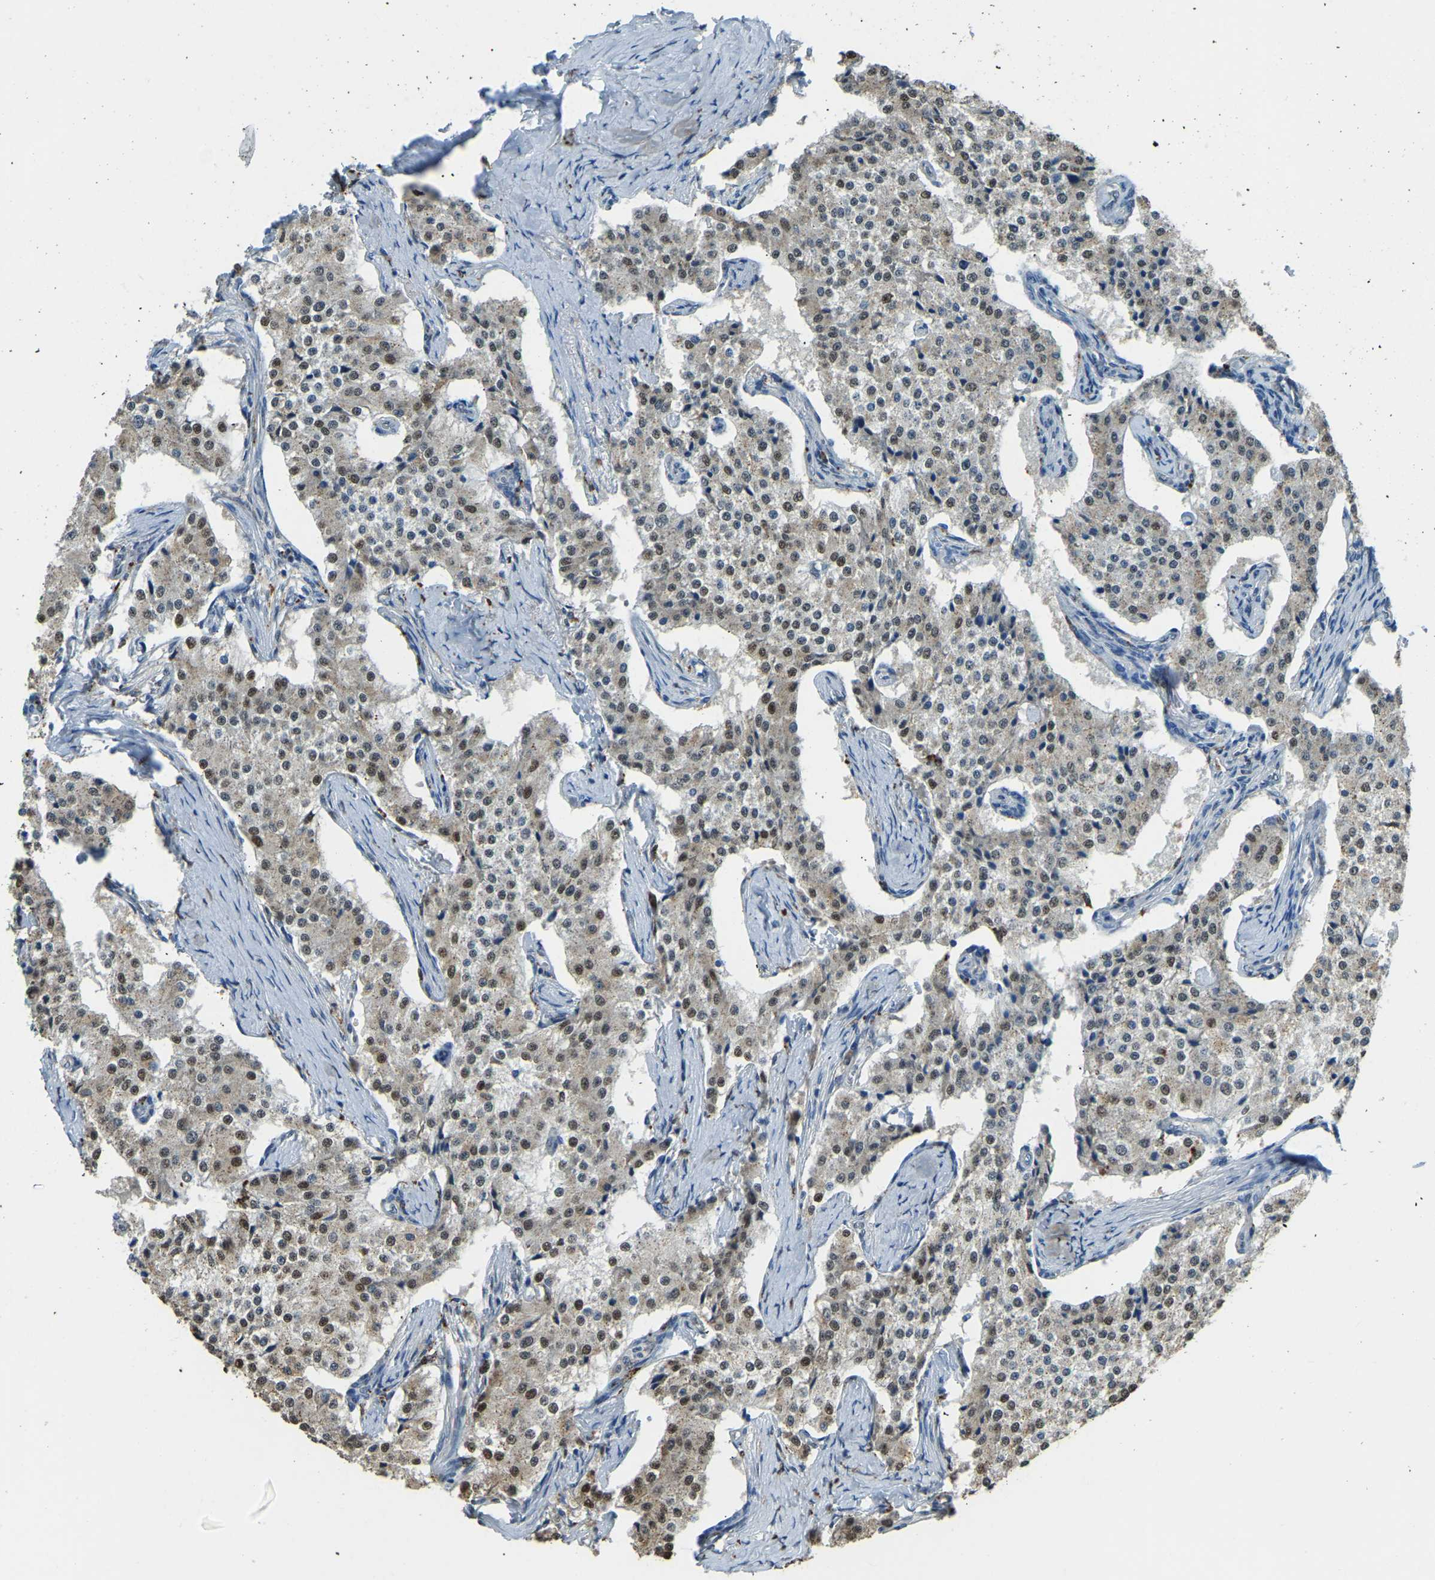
{"staining": {"intensity": "moderate", "quantity": ">75%", "location": "cytoplasmic/membranous,nuclear"}, "tissue": "carcinoid", "cell_type": "Tumor cells", "image_type": "cancer", "snomed": [{"axis": "morphology", "description": "Carcinoid, malignant, NOS"}, {"axis": "topography", "description": "Colon"}], "caption": "A micrograph showing moderate cytoplasmic/membranous and nuclear staining in about >75% of tumor cells in carcinoid, as visualized by brown immunohistochemical staining.", "gene": "NANS", "patient": {"sex": "female", "age": 52}}